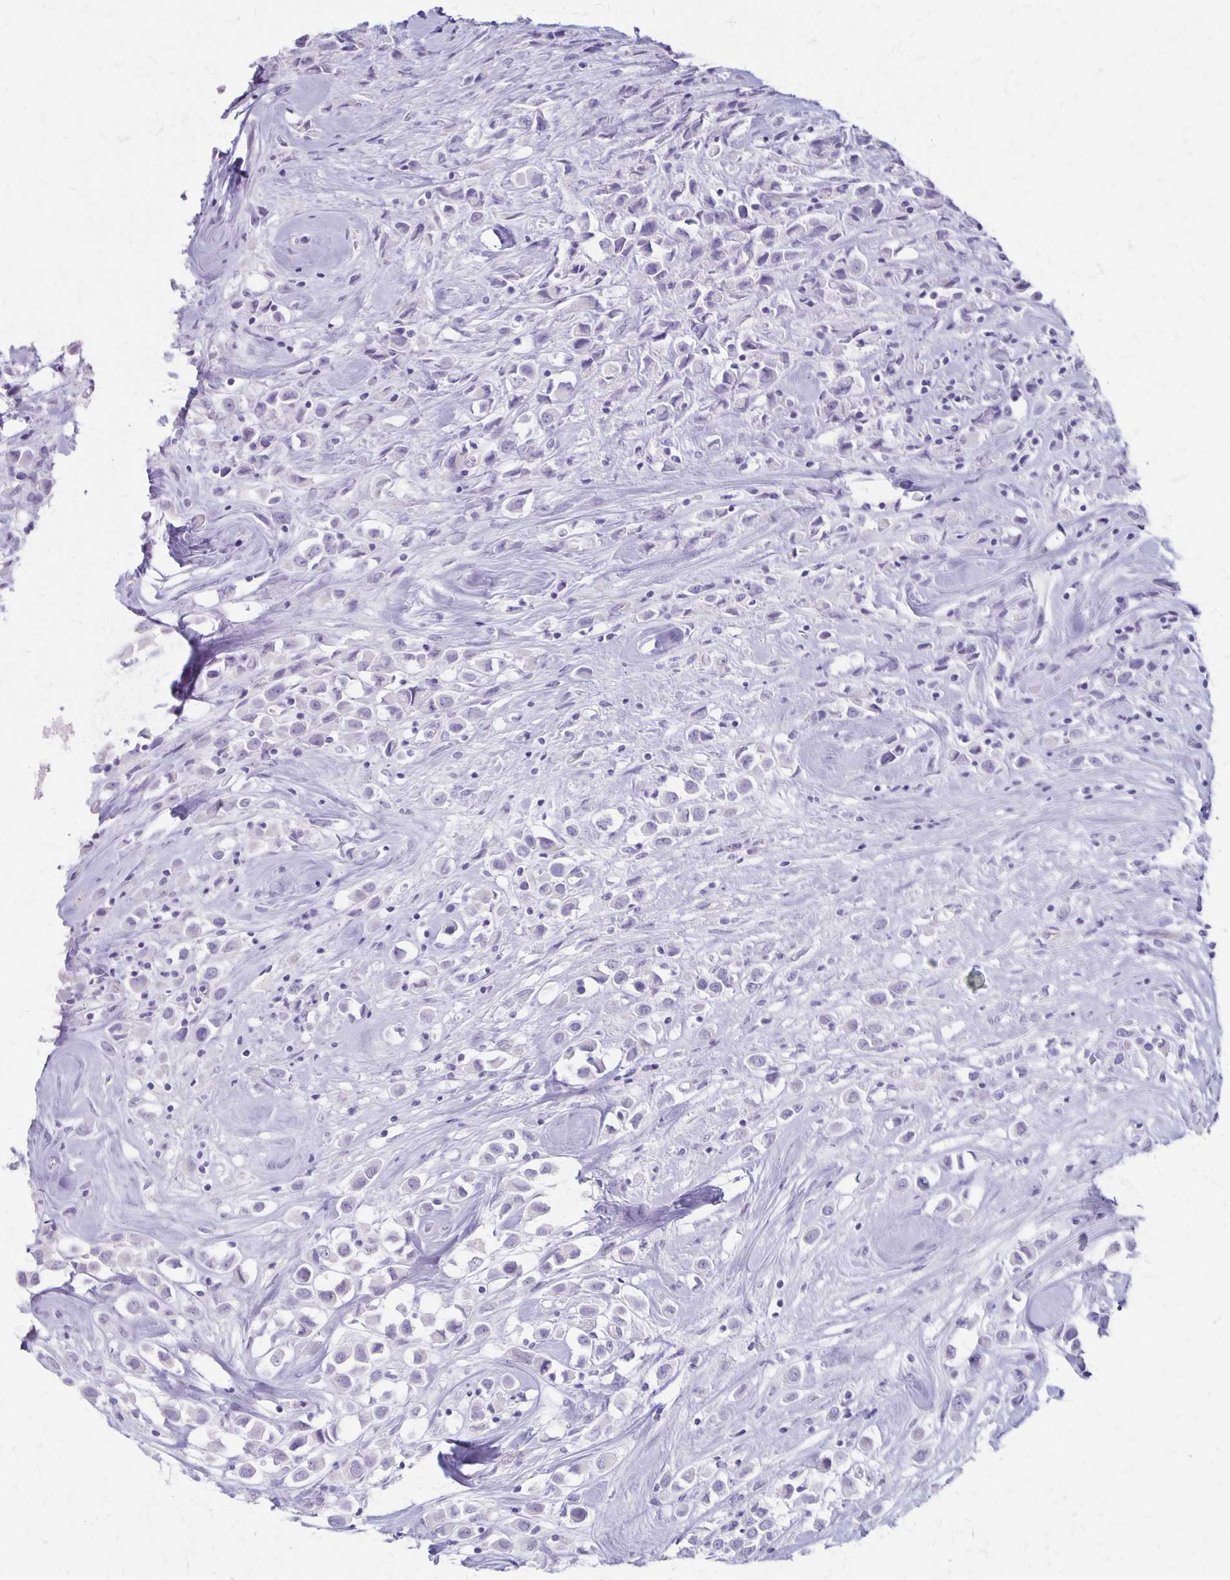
{"staining": {"intensity": "negative", "quantity": "none", "location": "none"}, "tissue": "breast cancer", "cell_type": "Tumor cells", "image_type": "cancer", "snomed": [{"axis": "morphology", "description": "Duct carcinoma"}, {"axis": "topography", "description": "Breast"}], "caption": "Immunohistochemistry of breast invasive ductal carcinoma displays no staining in tumor cells.", "gene": "HOMER1", "patient": {"sex": "female", "age": 61}}